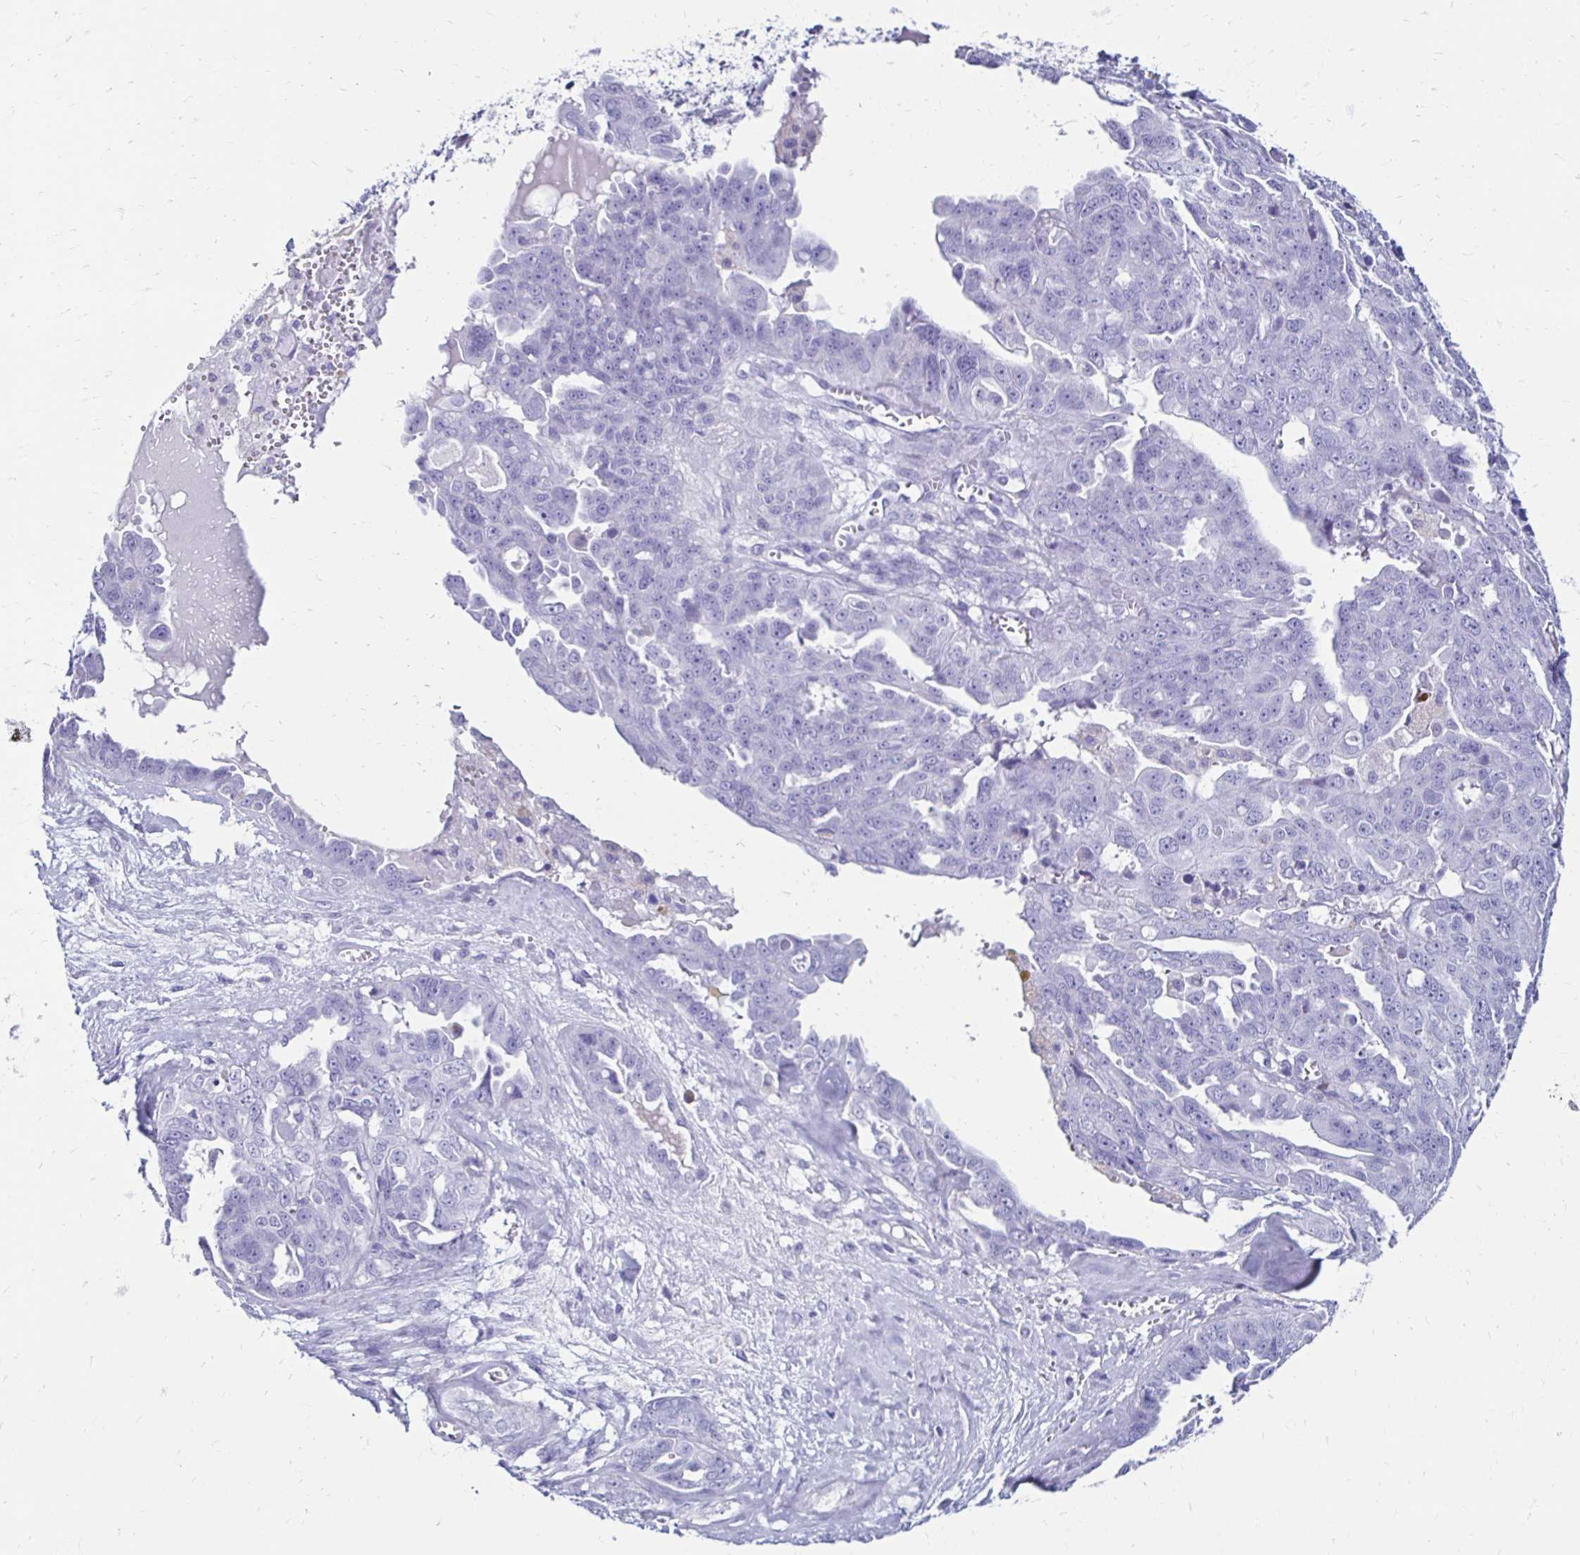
{"staining": {"intensity": "negative", "quantity": "none", "location": "none"}, "tissue": "ovarian cancer", "cell_type": "Tumor cells", "image_type": "cancer", "snomed": [{"axis": "morphology", "description": "Carcinoma, endometroid"}, {"axis": "topography", "description": "Ovary"}], "caption": "This photomicrograph is of endometroid carcinoma (ovarian) stained with immunohistochemistry (IHC) to label a protein in brown with the nuclei are counter-stained blue. There is no staining in tumor cells.", "gene": "CST5", "patient": {"sex": "female", "age": 70}}